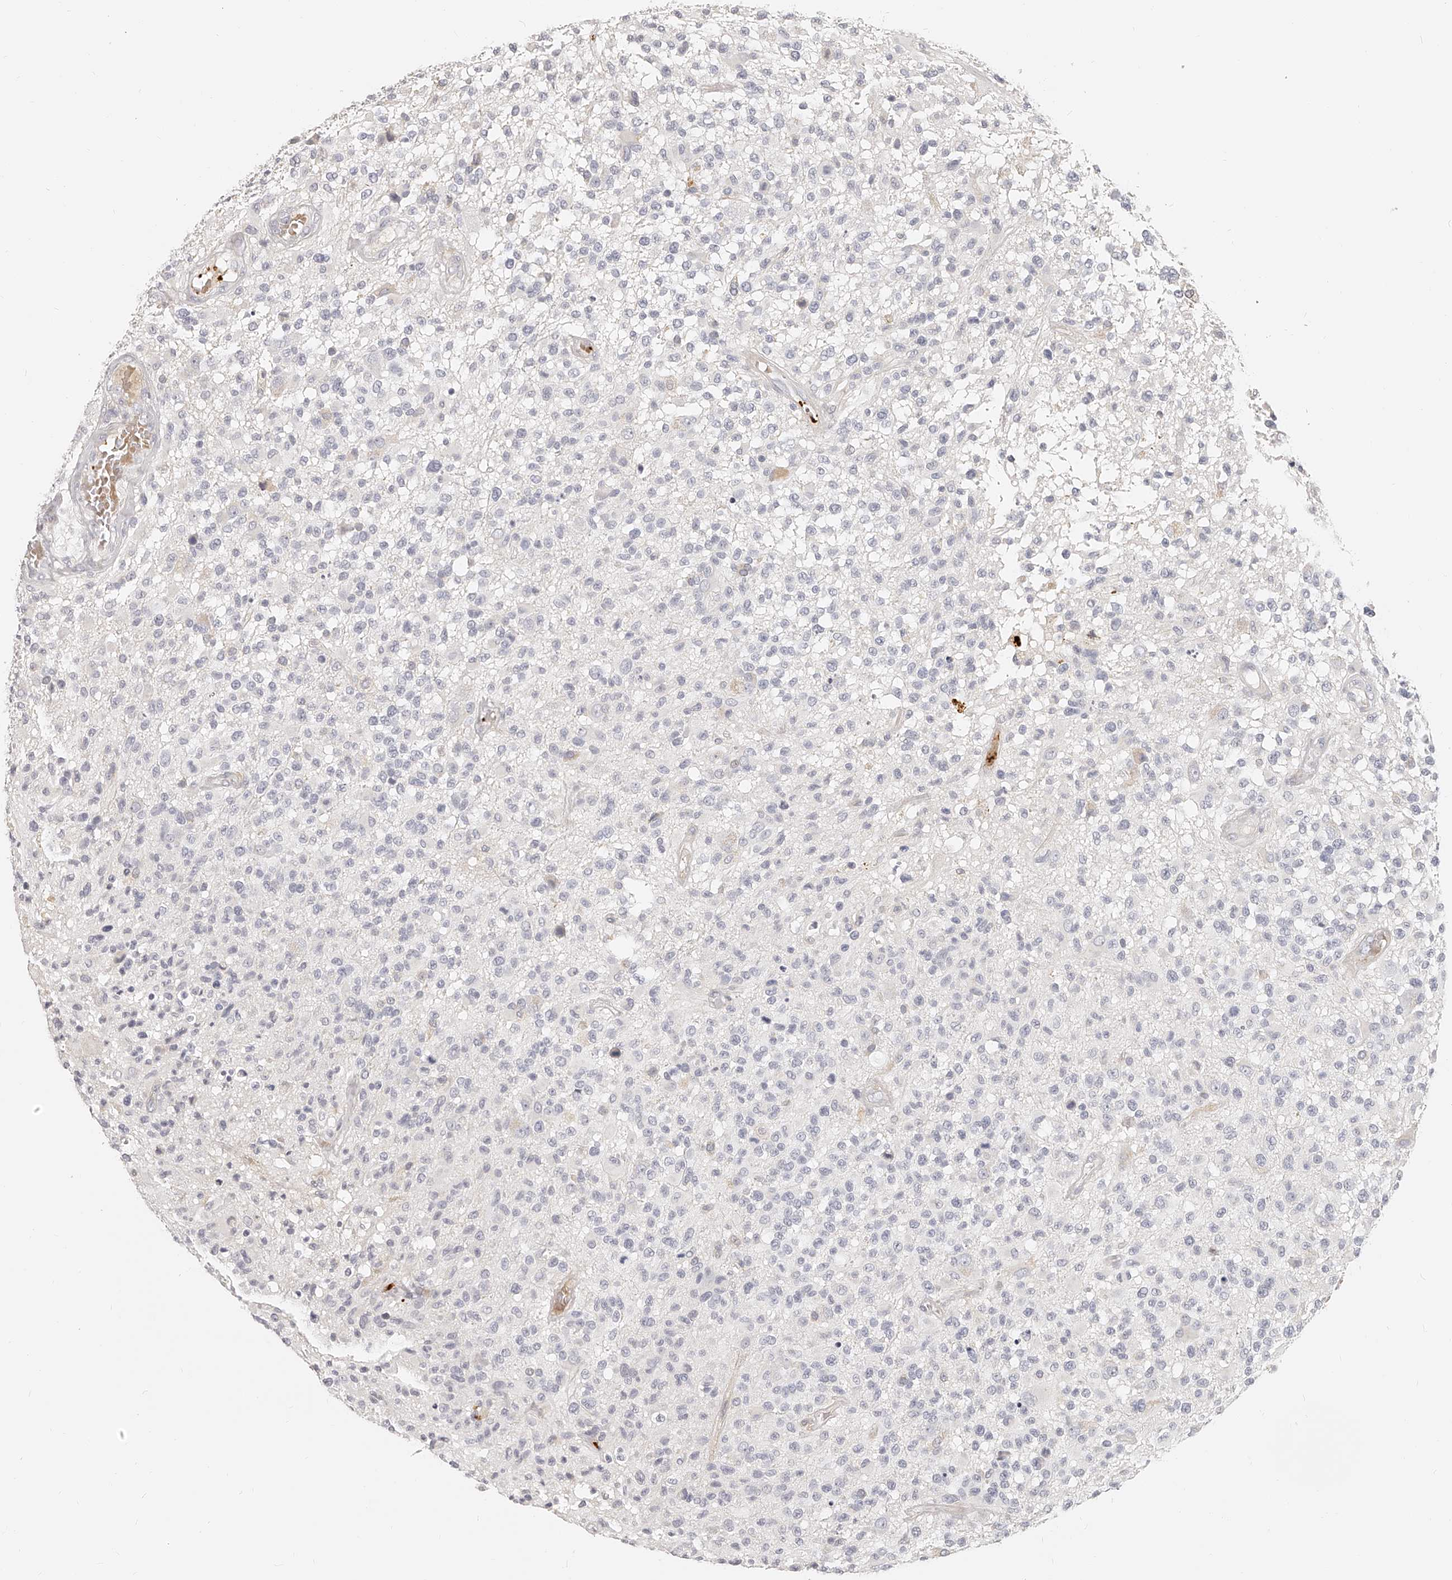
{"staining": {"intensity": "negative", "quantity": "none", "location": "none"}, "tissue": "glioma", "cell_type": "Tumor cells", "image_type": "cancer", "snomed": [{"axis": "morphology", "description": "Glioma, malignant, High grade"}, {"axis": "morphology", "description": "Glioblastoma, NOS"}, {"axis": "topography", "description": "Brain"}], "caption": "This is a photomicrograph of IHC staining of glioma, which shows no positivity in tumor cells.", "gene": "ITGB3", "patient": {"sex": "male", "age": 60}}